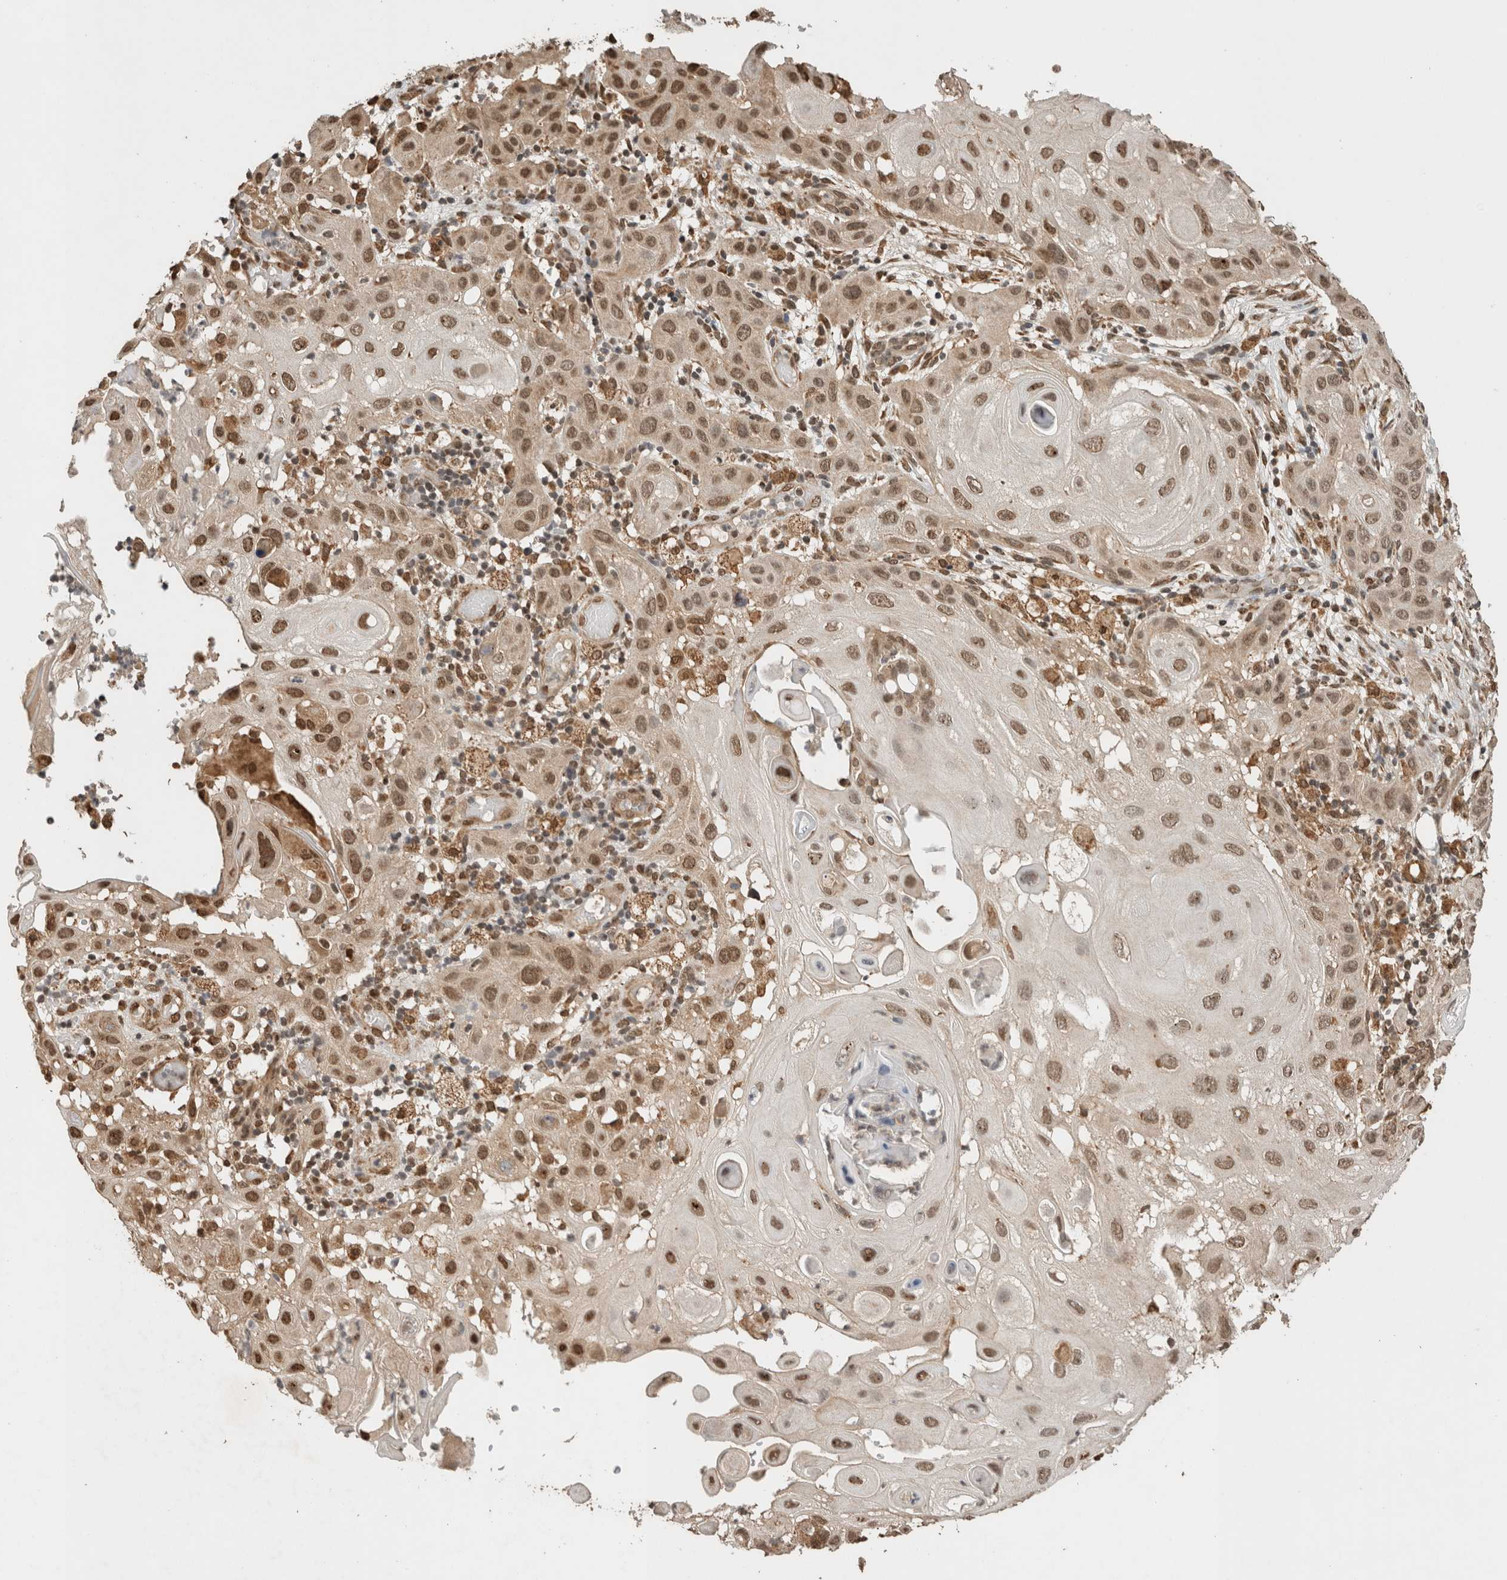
{"staining": {"intensity": "moderate", "quantity": ">75%", "location": "nuclear"}, "tissue": "skin cancer", "cell_type": "Tumor cells", "image_type": "cancer", "snomed": [{"axis": "morphology", "description": "Normal tissue, NOS"}, {"axis": "morphology", "description": "Squamous cell carcinoma, NOS"}, {"axis": "topography", "description": "Skin"}], "caption": "IHC histopathology image of skin cancer (squamous cell carcinoma) stained for a protein (brown), which shows medium levels of moderate nuclear staining in approximately >75% of tumor cells.", "gene": "C1orf21", "patient": {"sex": "female", "age": 96}}